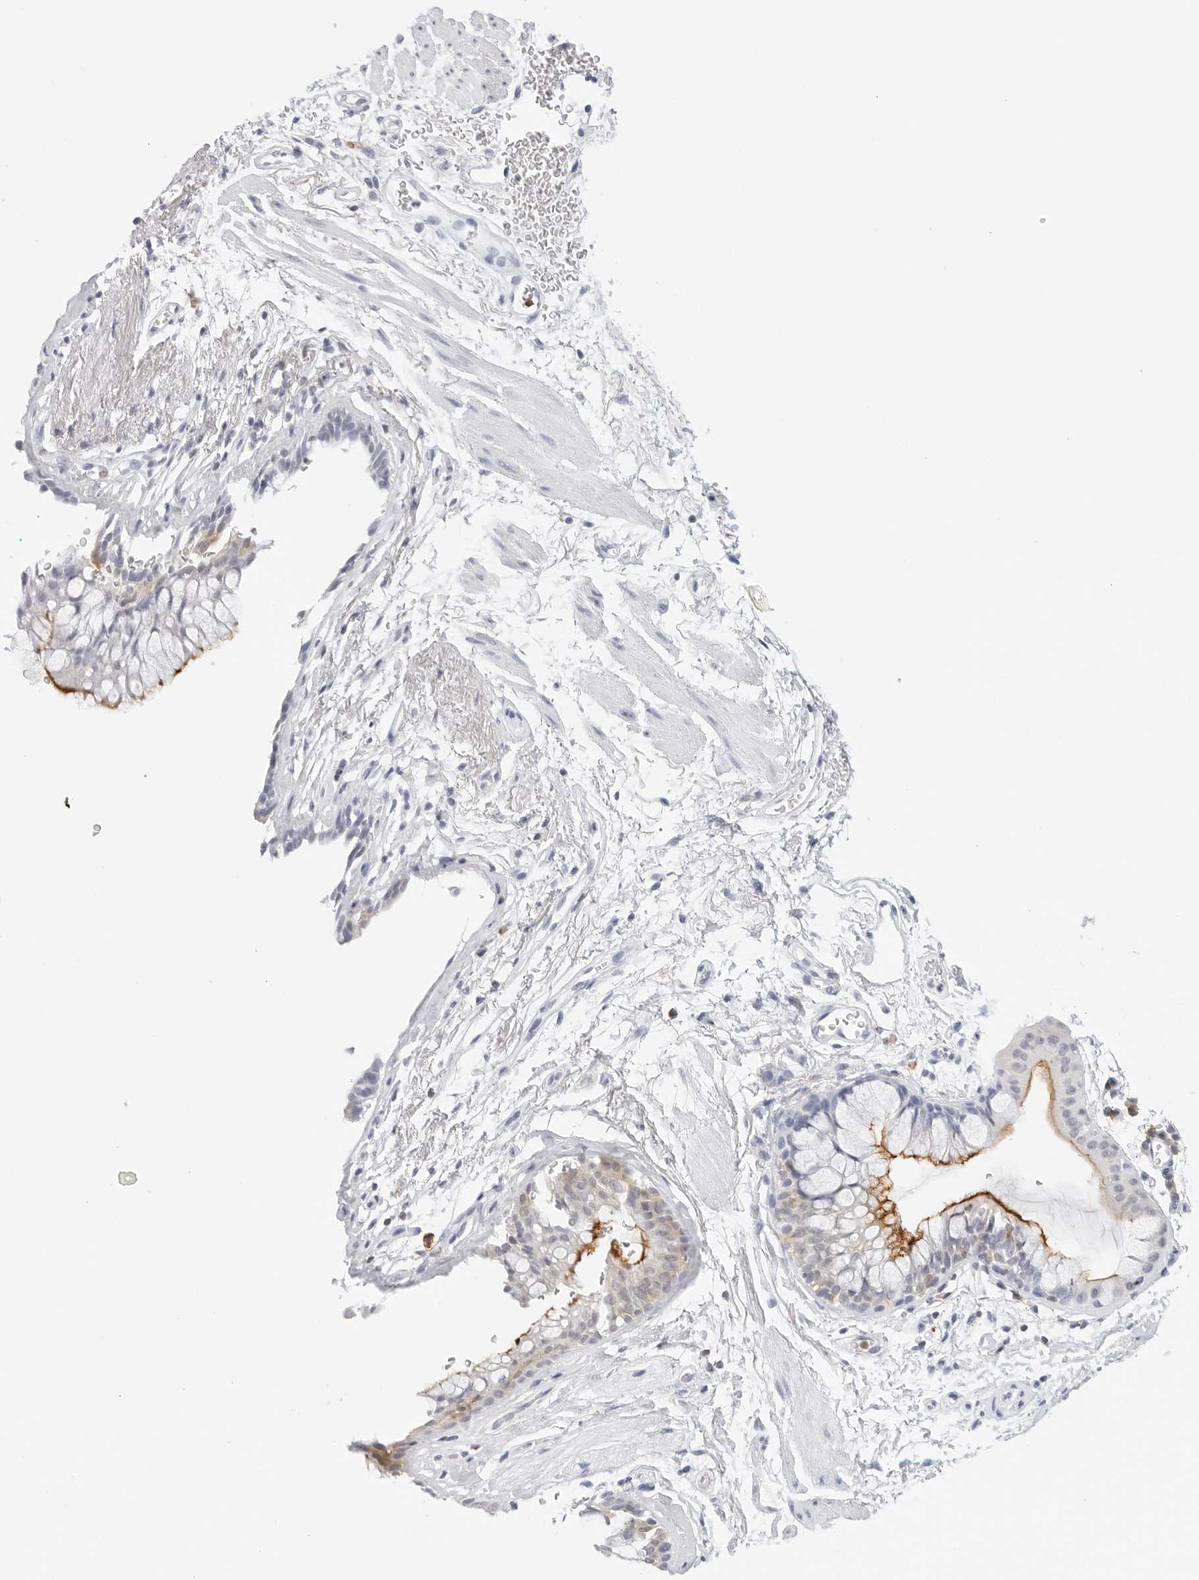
{"staining": {"intensity": "strong", "quantity": "25%-75%", "location": "cytoplasmic/membranous"}, "tissue": "bronchus", "cell_type": "Respiratory epithelial cells", "image_type": "normal", "snomed": [{"axis": "morphology", "description": "Normal tissue, NOS"}, {"axis": "topography", "description": "Cartilage tissue"}, {"axis": "topography", "description": "Bronchus"}], "caption": "Strong cytoplasmic/membranous expression for a protein is seen in about 25%-75% of respiratory epithelial cells of benign bronchus using immunohistochemistry.", "gene": "SLC9A3R1", "patient": {"sex": "female", "age": 53}}